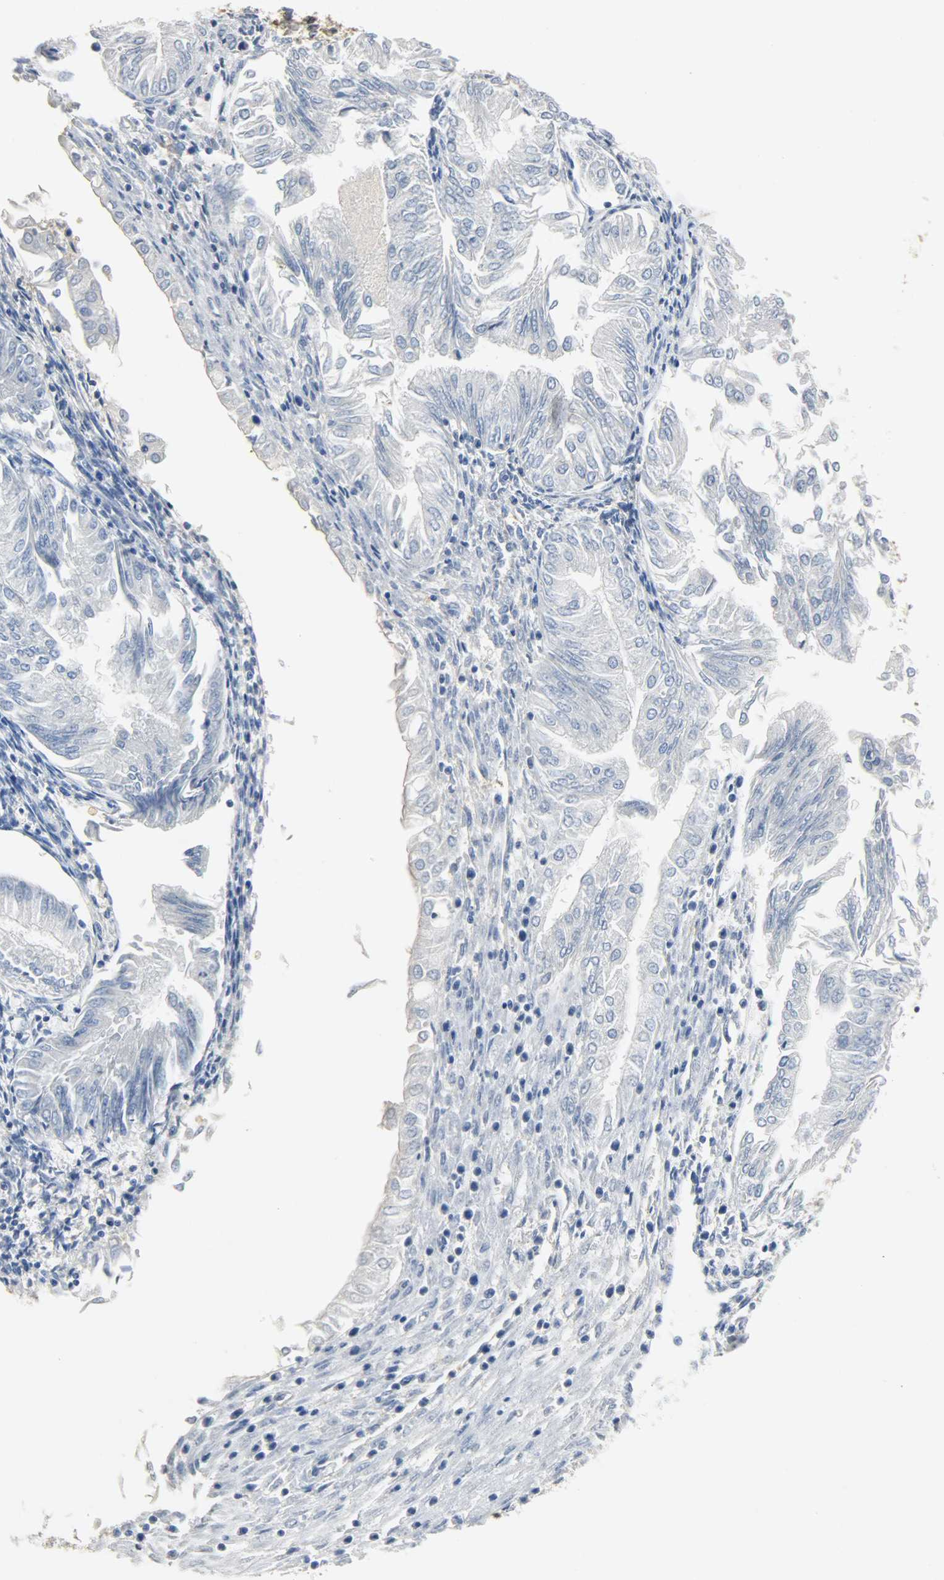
{"staining": {"intensity": "moderate", "quantity": "25%-75%", "location": "cytoplasmic/membranous"}, "tissue": "endometrial cancer", "cell_type": "Tumor cells", "image_type": "cancer", "snomed": [{"axis": "morphology", "description": "Adenocarcinoma, NOS"}, {"axis": "topography", "description": "Endometrium"}], "caption": "A brown stain labels moderate cytoplasmic/membranous expression of a protein in human adenocarcinoma (endometrial) tumor cells. (brown staining indicates protein expression, while blue staining denotes nuclei).", "gene": "EIF4EBP1", "patient": {"sex": "female", "age": 53}}